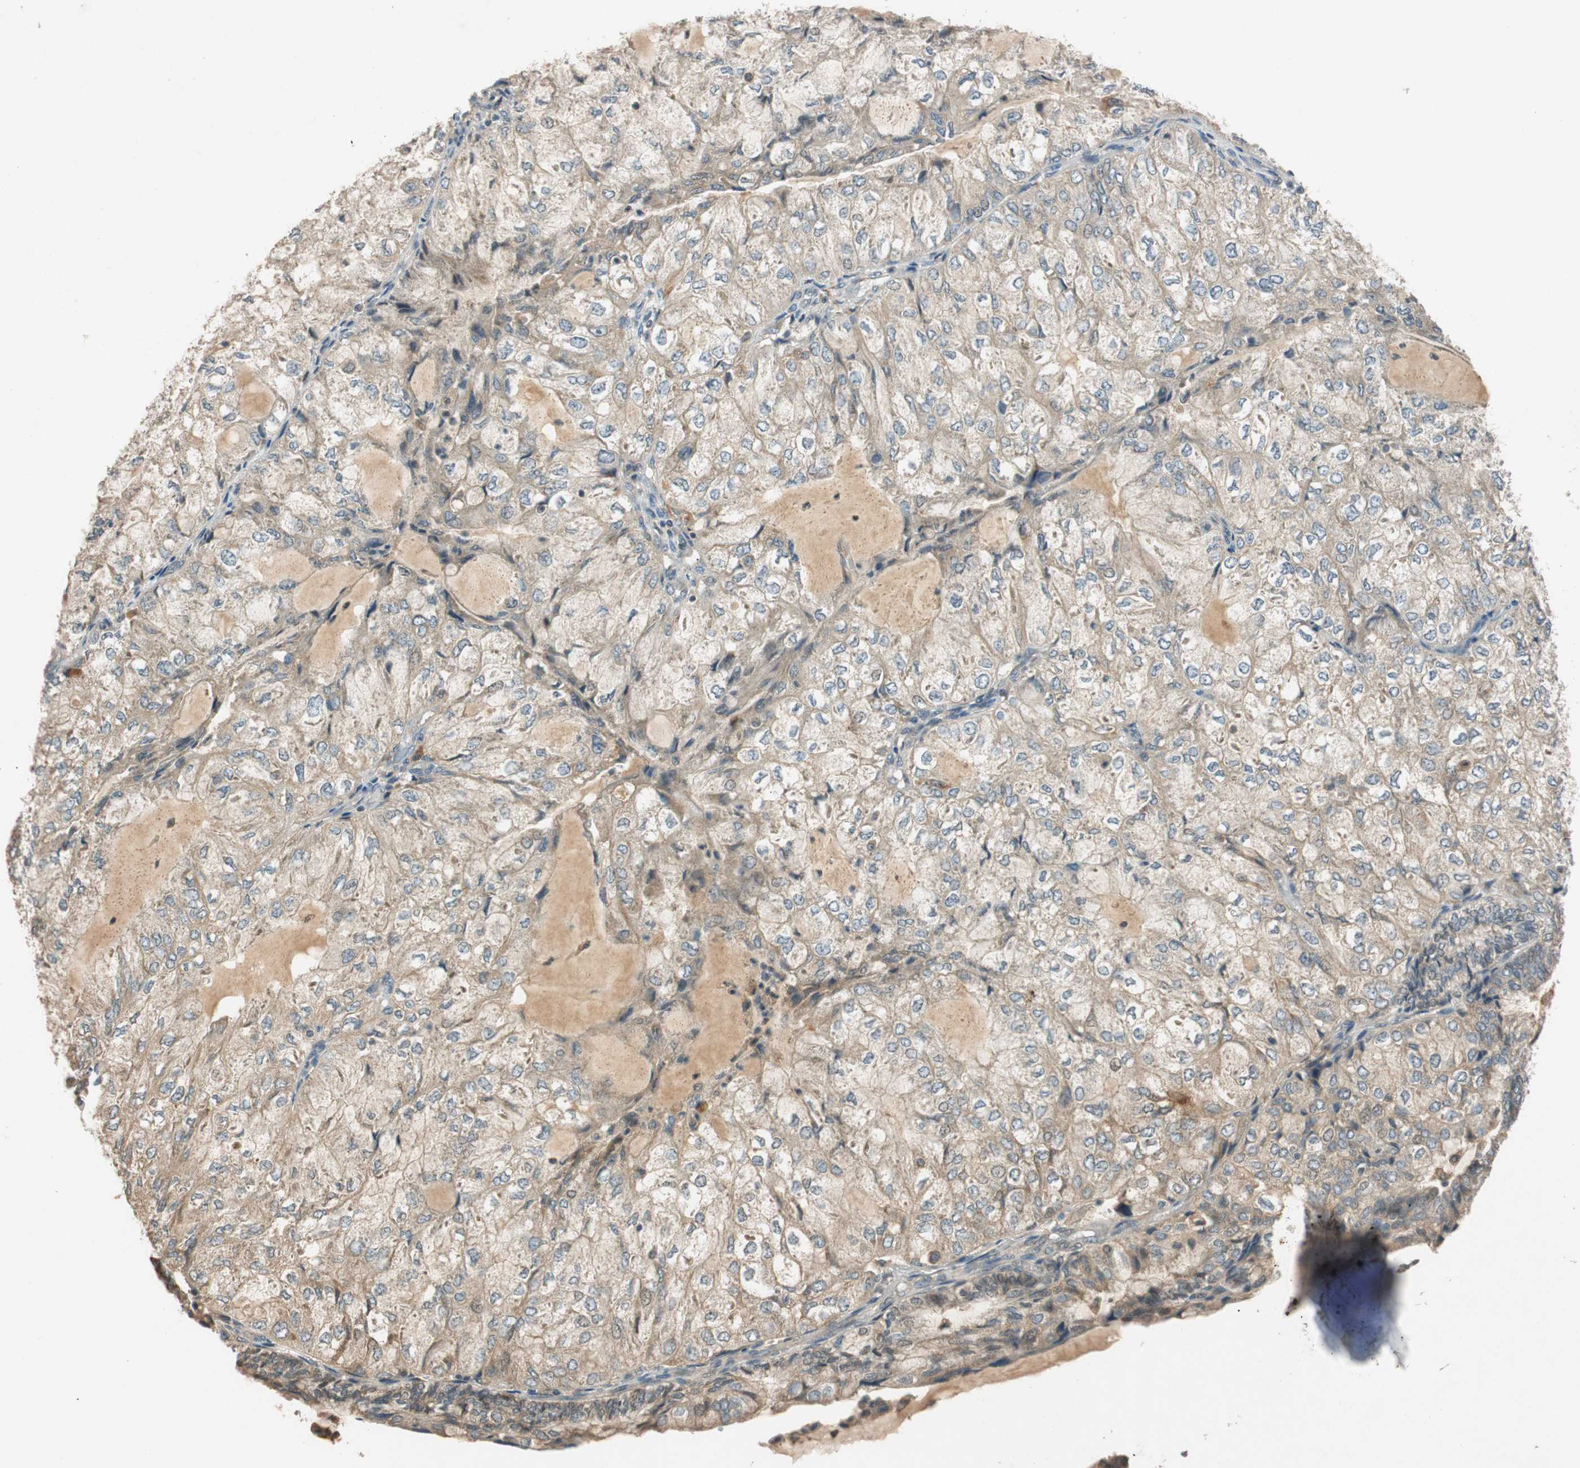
{"staining": {"intensity": "moderate", "quantity": ">75%", "location": "cytoplasmic/membranous"}, "tissue": "endometrial cancer", "cell_type": "Tumor cells", "image_type": "cancer", "snomed": [{"axis": "morphology", "description": "Adenocarcinoma, NOS"}, {"axis": "topography", "description": "Endometrium"}], "caption": "Tumor cells reveal medium levels of moderate cytoplasmic/membranous expression in approximately >75% of cells in human endometrial cancer (adenocarcinoma).", "gene": "GLB1", "patient": {"sex": "female", "age": 81}}